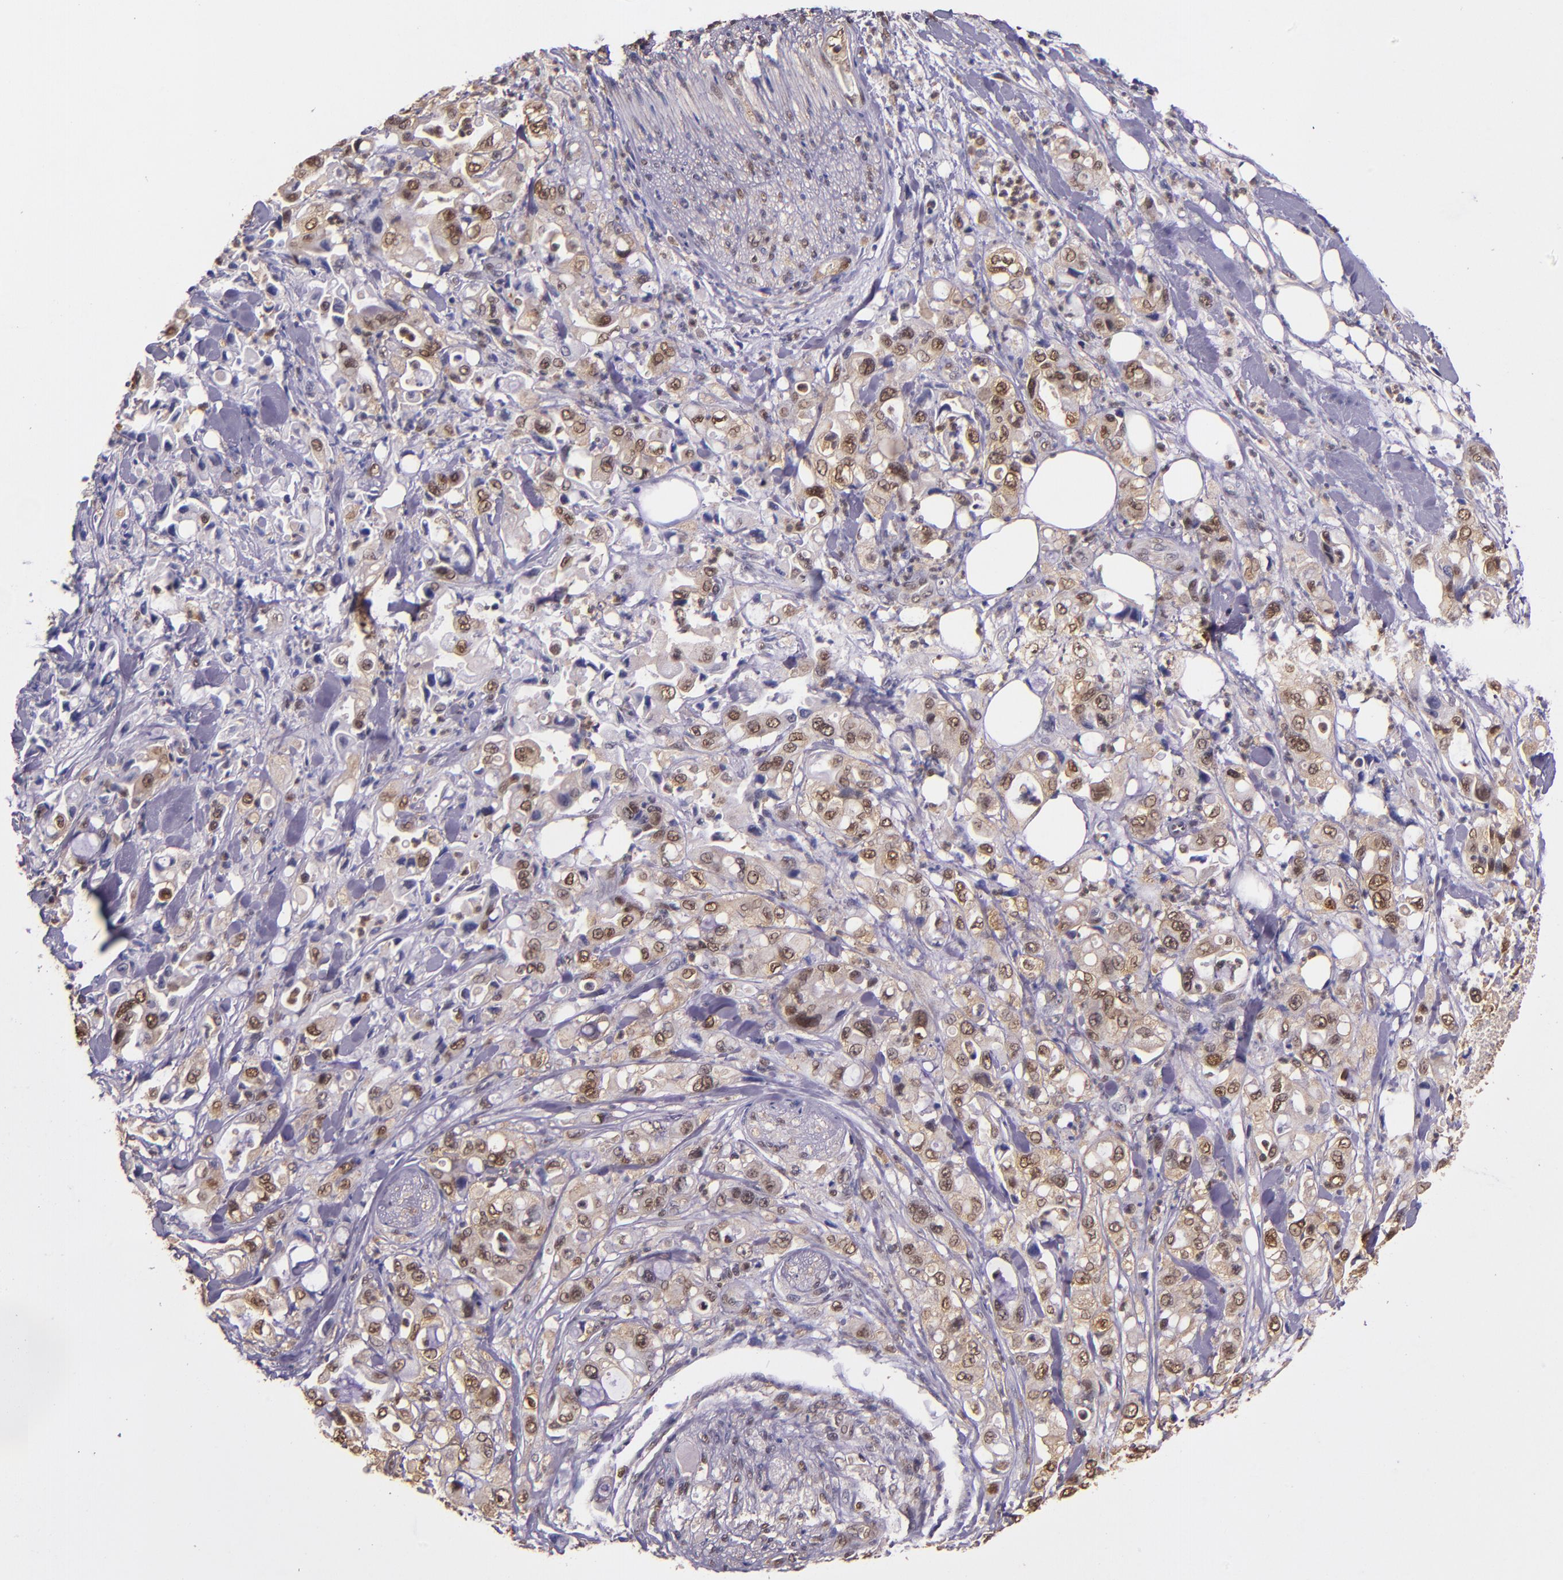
{"staining": {"intensity": "moderate", "quantity": ">75%", "location": "cytoplasmic/membranous,nuclear"}, "tissue": "pancreatic cancer", "cell_type": "Tumor cells", "image_type": "cancer", "snomed": [{"axis": "morphology", "description": "Adenocarcinoma, NOS"}, {"axis": "topography", "description": "Pancreas"}], "caption": "Immunohistochemical staining of human pancreatic cancer exhibits medium levels of moderate cytoplasmic/membranous and nuclear protein positivity in about >75% of tumor cells.", "gene": "STAT6", "patient": {"sex": "male", "age": 70}}